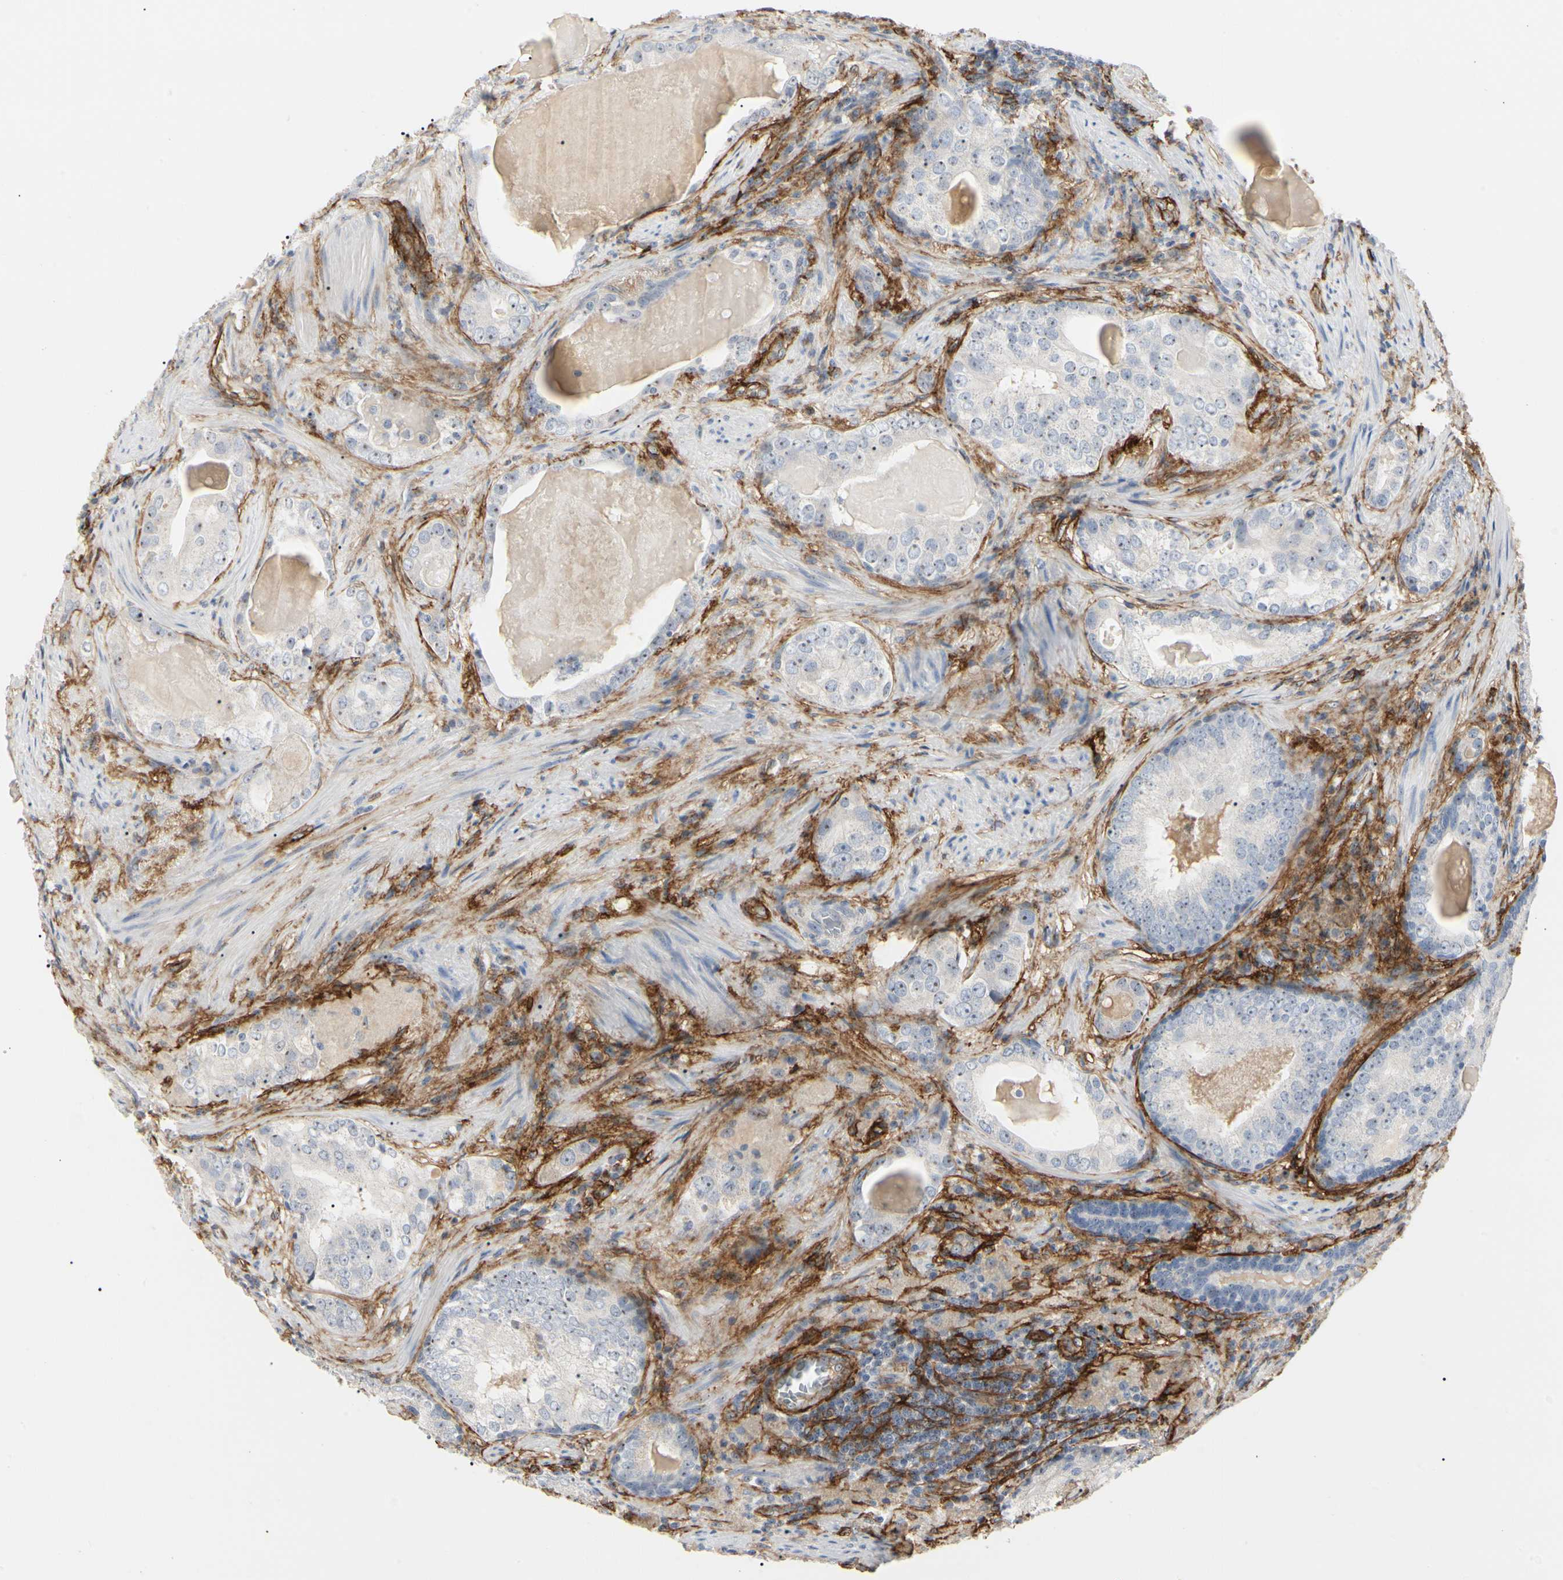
{"staining": {"intensity": "negative", "quantity": "none", "location": "none"}, "tissue": "prostate cancer", "cell_type": "Tumor cells", "image_type": "cancer", "snomed": [{"axis": "morphology", "description": "Adenocarcinoma, High grade"}, {"axis": "topography", "description": "Prostate"}], "caption": "Human prostate adenocarcinoma (high-grade) stained for a protein using immunohistochemistry demonstrates no staining in tumor cells.", "gene": "GGT5", "patient": {"sex": "male", "age": 66}}